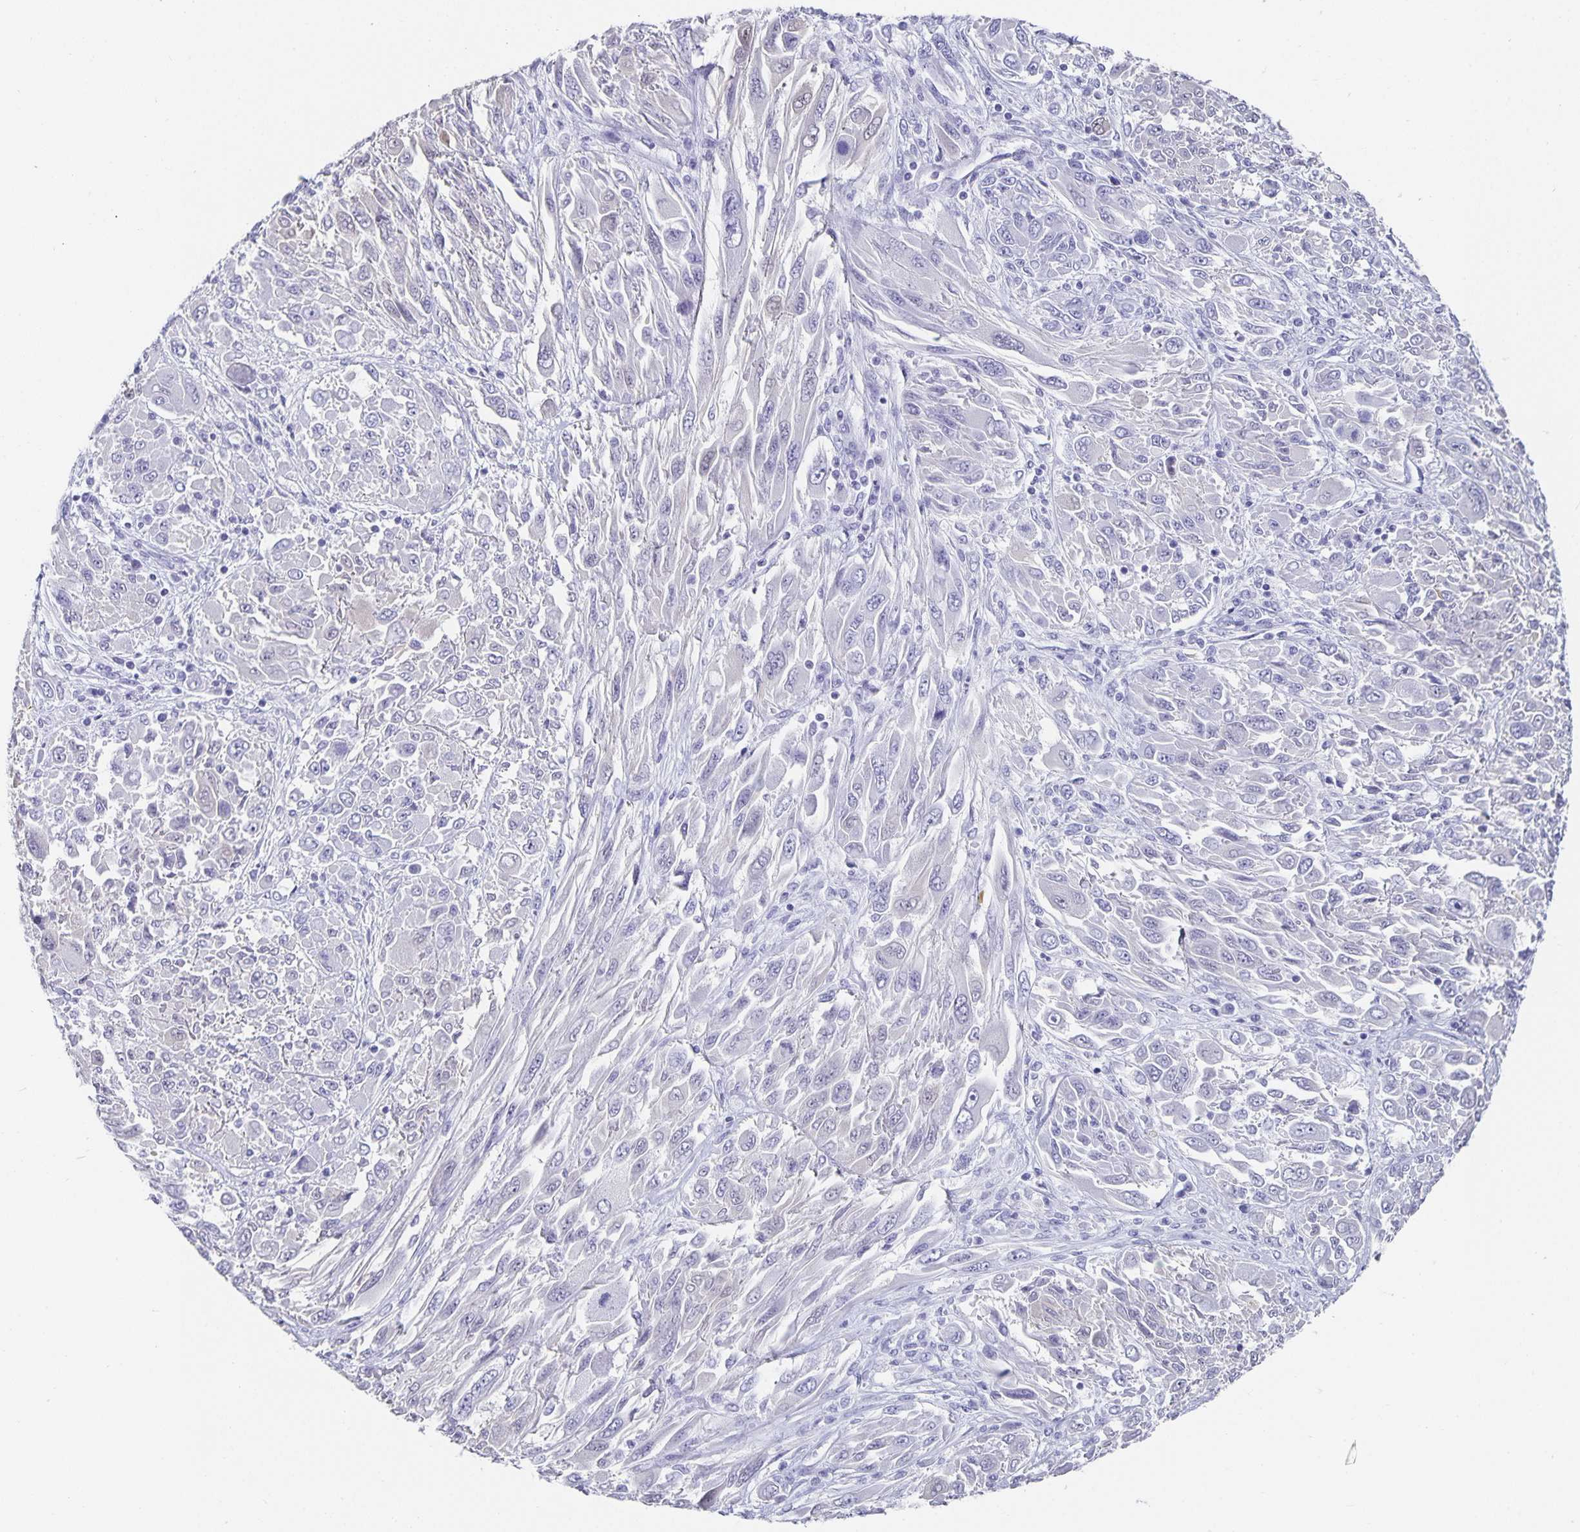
{"staining": {"intensity": "negative", "quantity": "none", "location": "none"}, "tissue": "melanoma", "cell_type": "Tumor cells", "image_type": "cancer", "snomed": [{"axis": "morphology", "description": "Malignant melanoma, NOS"}, {"axis": "topography", "description": "Skin"}], "caption": "This is an immunohistochemistry (IHC) micrograph of melanoma. There is no staining in tumor cells.", "gene": "CHGA", "patient": {"sex": "female", "age": 91}}